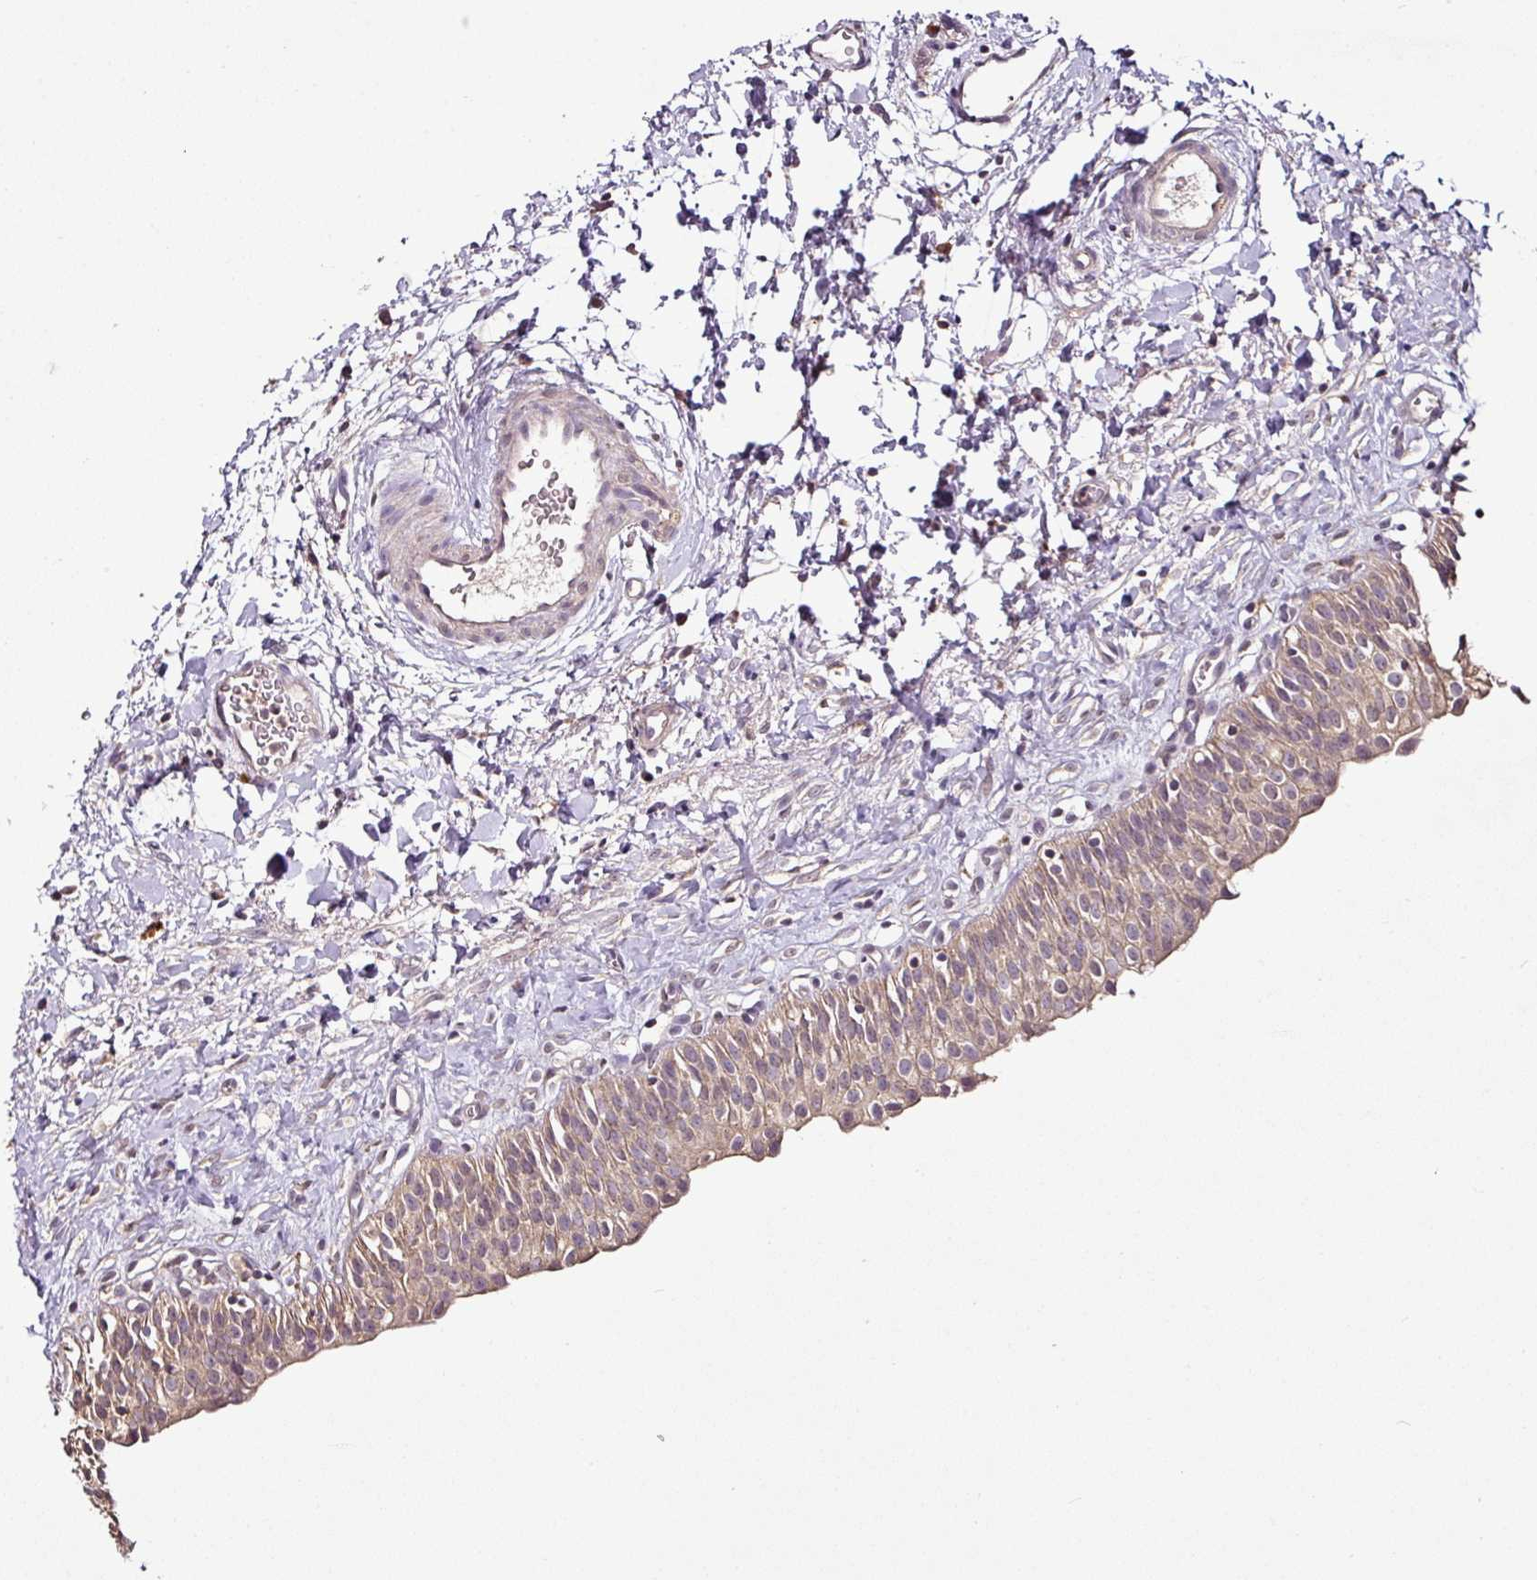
{"staining": {"intensity": "weak", "quantity": ">75%", "location": "cytoplasmic/membranous"}, "tissue": "urinary bladder", "cell_type": "Urothelial cells", "image_type": "normal", "snomed": [{"axis": "morphology", "description": "Normal tissue, NOS"}, {"axis": "topography", "description": "Urinary bladder"}], "caption": "Immunohistochemistry (IHC) of benign human urinary bladder reveals low levels of weak cytoplasmic/membranous staining in approximately >75% of urothelial cells.", "gene": "RPL38", "patient": {"sex": "male", "age": 51}}